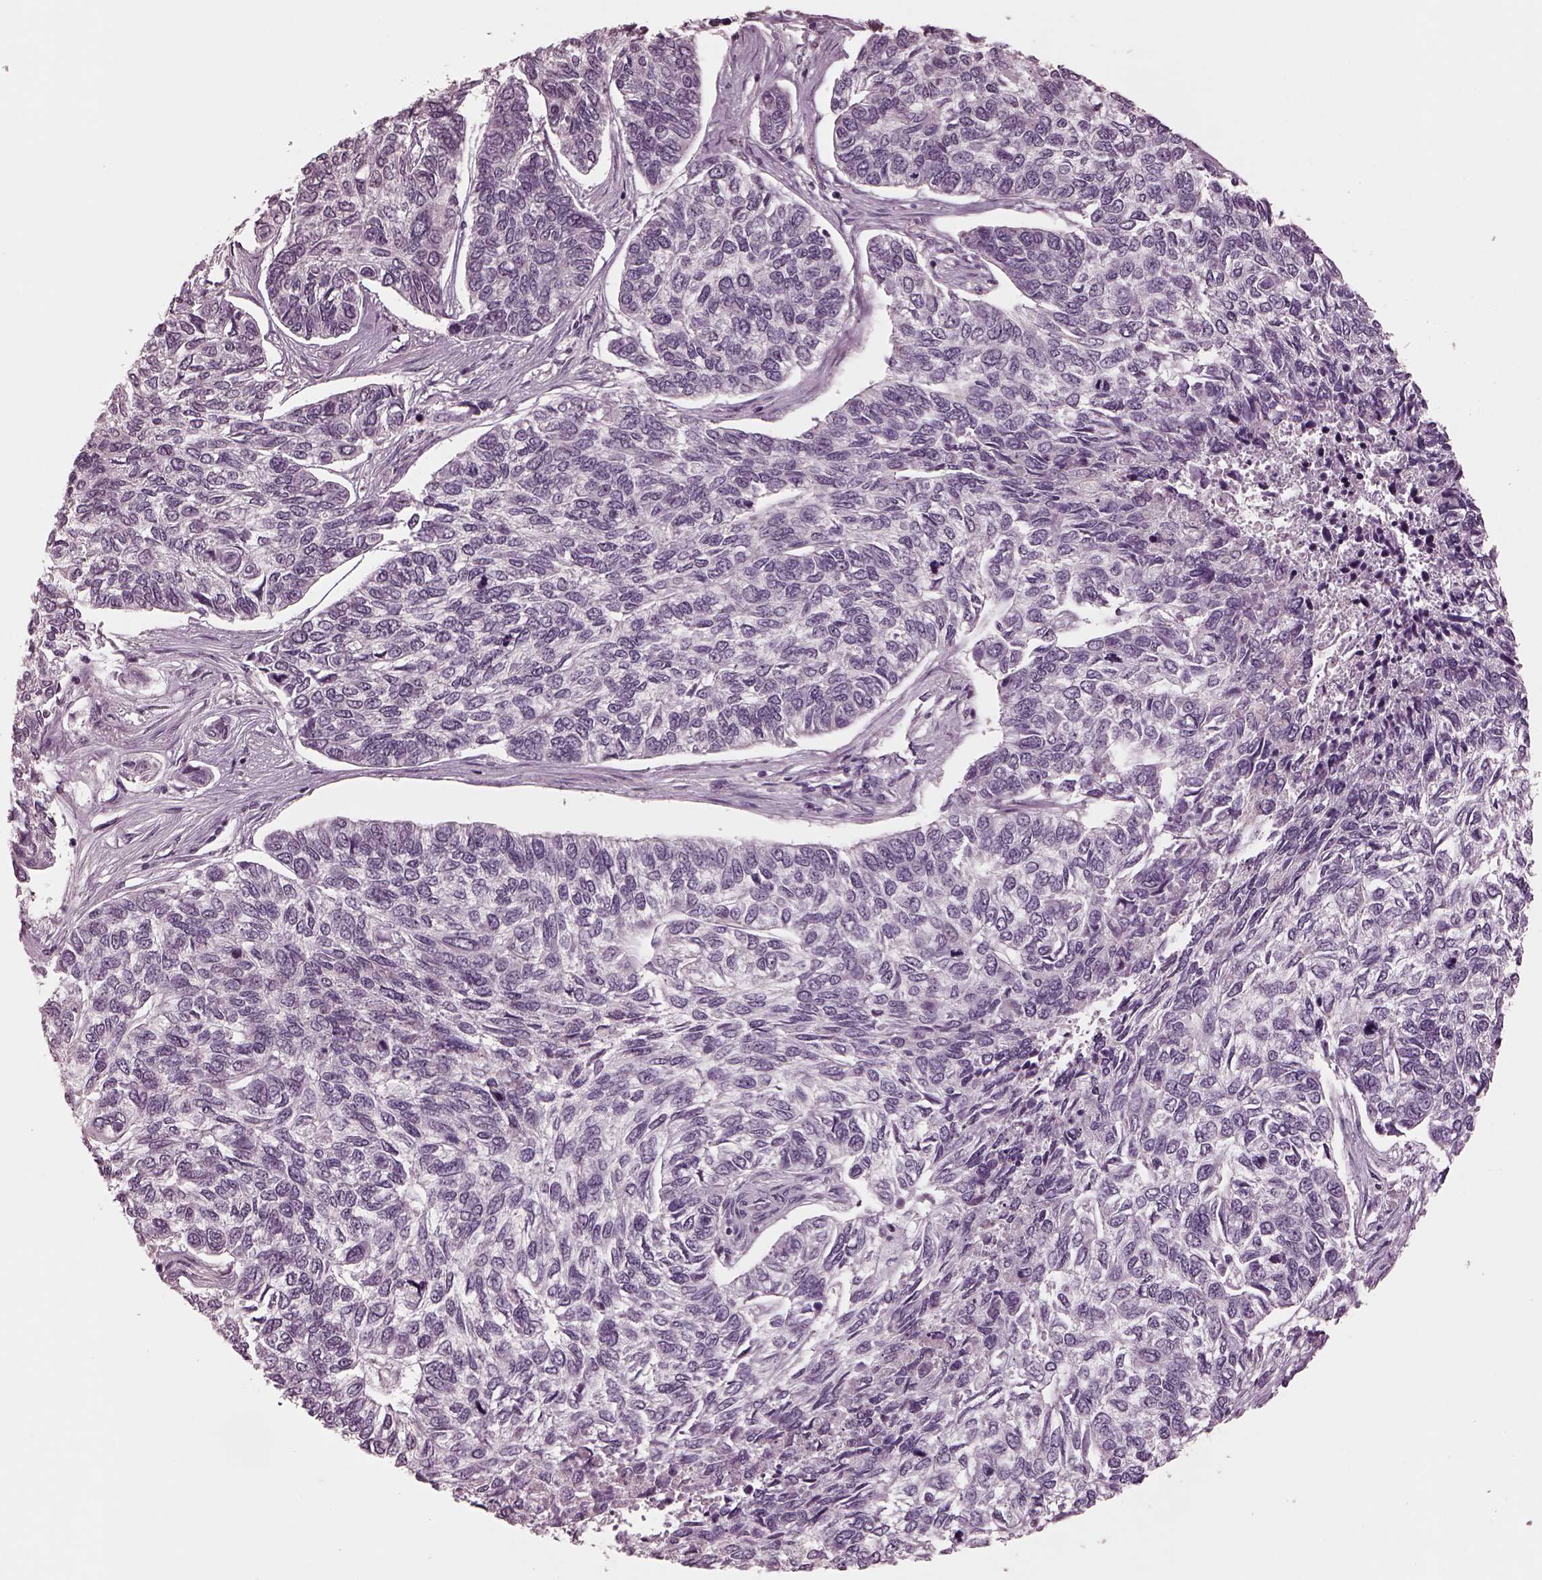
{"staining": {"intensity": "negative", "quantity": "none", "location": "none"}, "tissue": "skin cancer", "cell_type": "Tumor cells", "image_type": "cancer", "snomed": [{"axis": "morphology", "description": "Basal cell carcinoma"}, {"axis": "topography", "description": "Skin"}], "caption": "A histopathology image of human skin cancer (basal cell carcinoma) is negative for staining in tumor cells.", "gene": "RCVRN", "patient": {"sex": "female", "age": 65}}